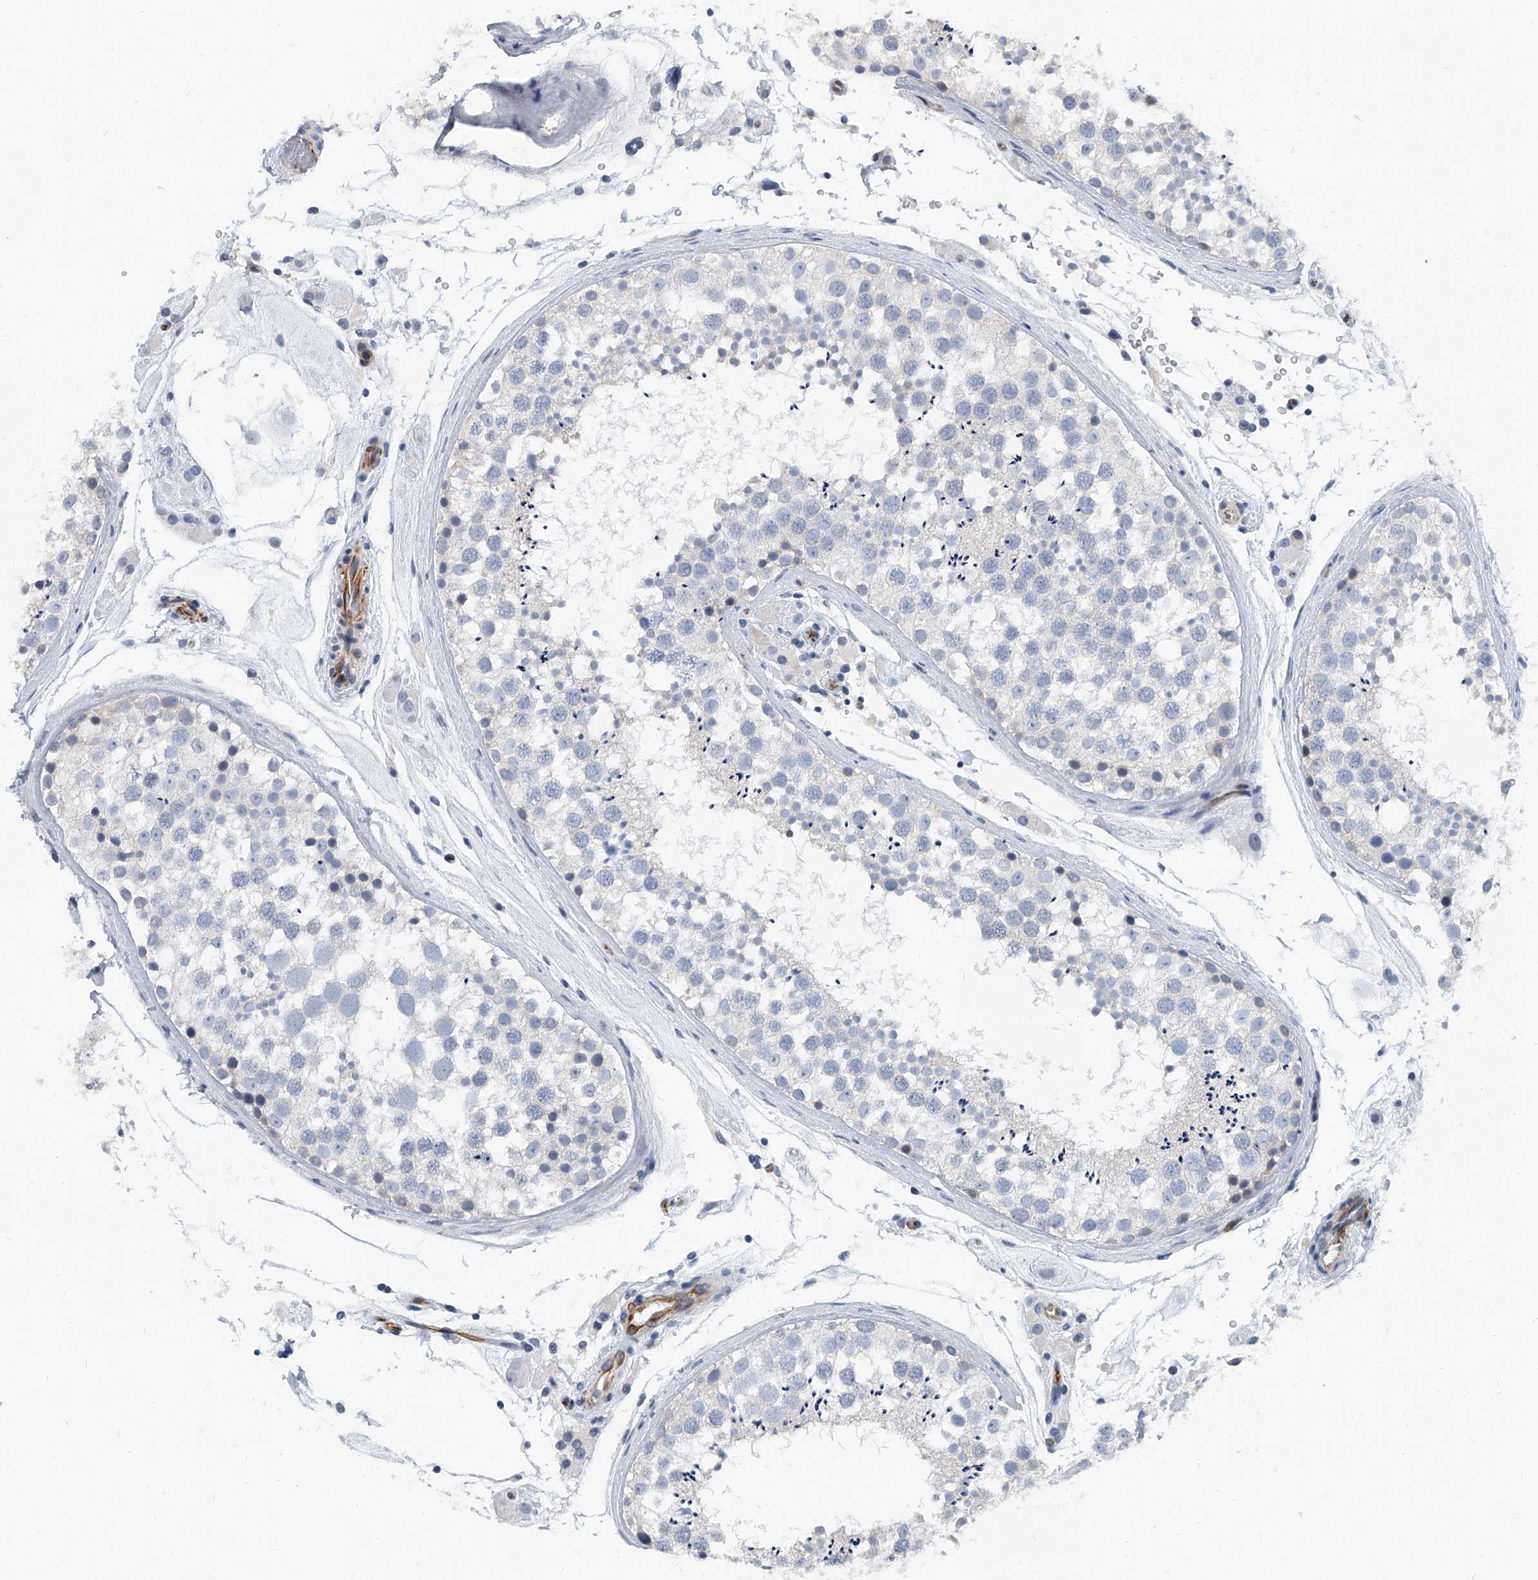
{"staining": {"intensity": "negative", "quantity": "none", "location": "none"}, "tissue": "testis", "cell_type": "Cells in seminiferous ducts", "image_type": "normal", "snomed": [{"axis": "morphology", "description": "Normal tissue, NOS"}, {"axis": "topography", "description": "Testis"}], "caption": "IHC of normal human testis shows no staining in cells in seminiferous ducts. (Brightfield microscopy of DAB immunohistochemistry (IHC) at high magnification).", "gene": "KIRREL1", "patient": {"sex": "male", "age": 46}}